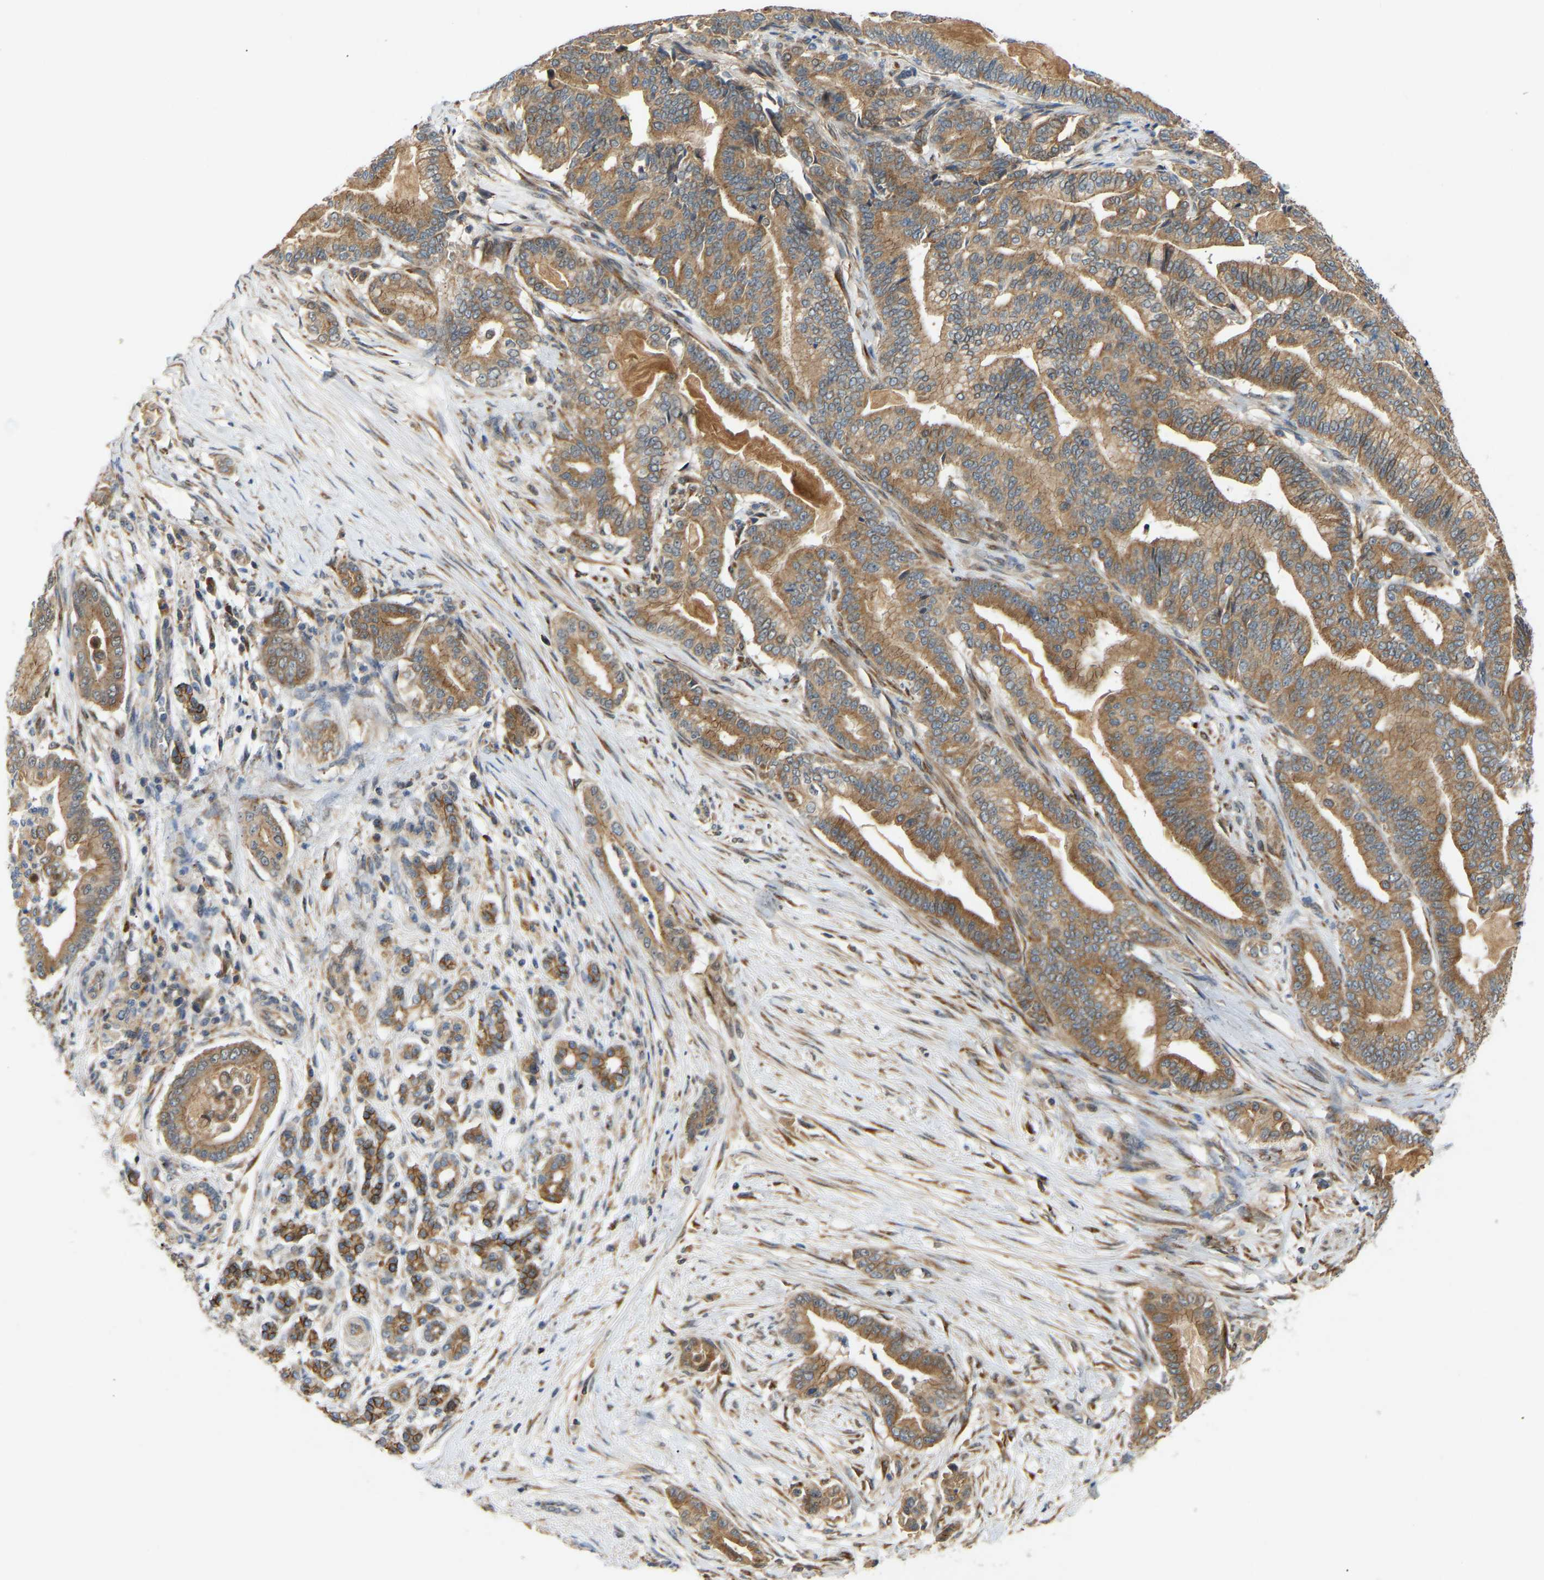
{"staining": {"intensity": "moderate", "quantity": ">75%", "location": "cytoplasmic/membranous"}, "tissue": "pancreatic cancer", "cell_type": "Tumor cells", "image_type": "cancer", "snomed": [{"axis": "morphology", "description": "Normal tissue, NOS"}, {"axis": "morphology", "description": "Adenocarcinoma, NOS"}, {"axis": "topography", "description": "Pancreas"}], "caption": "Adenocarcinoma (pancreatic) stained with DAB immunohistochemistry demonstrates medium levels of moderate cytoplasmic/membranous staining in about >75% of tumor cells.", "gene": "PTCD1", "patient": {"sex": "male", "age": 63}}